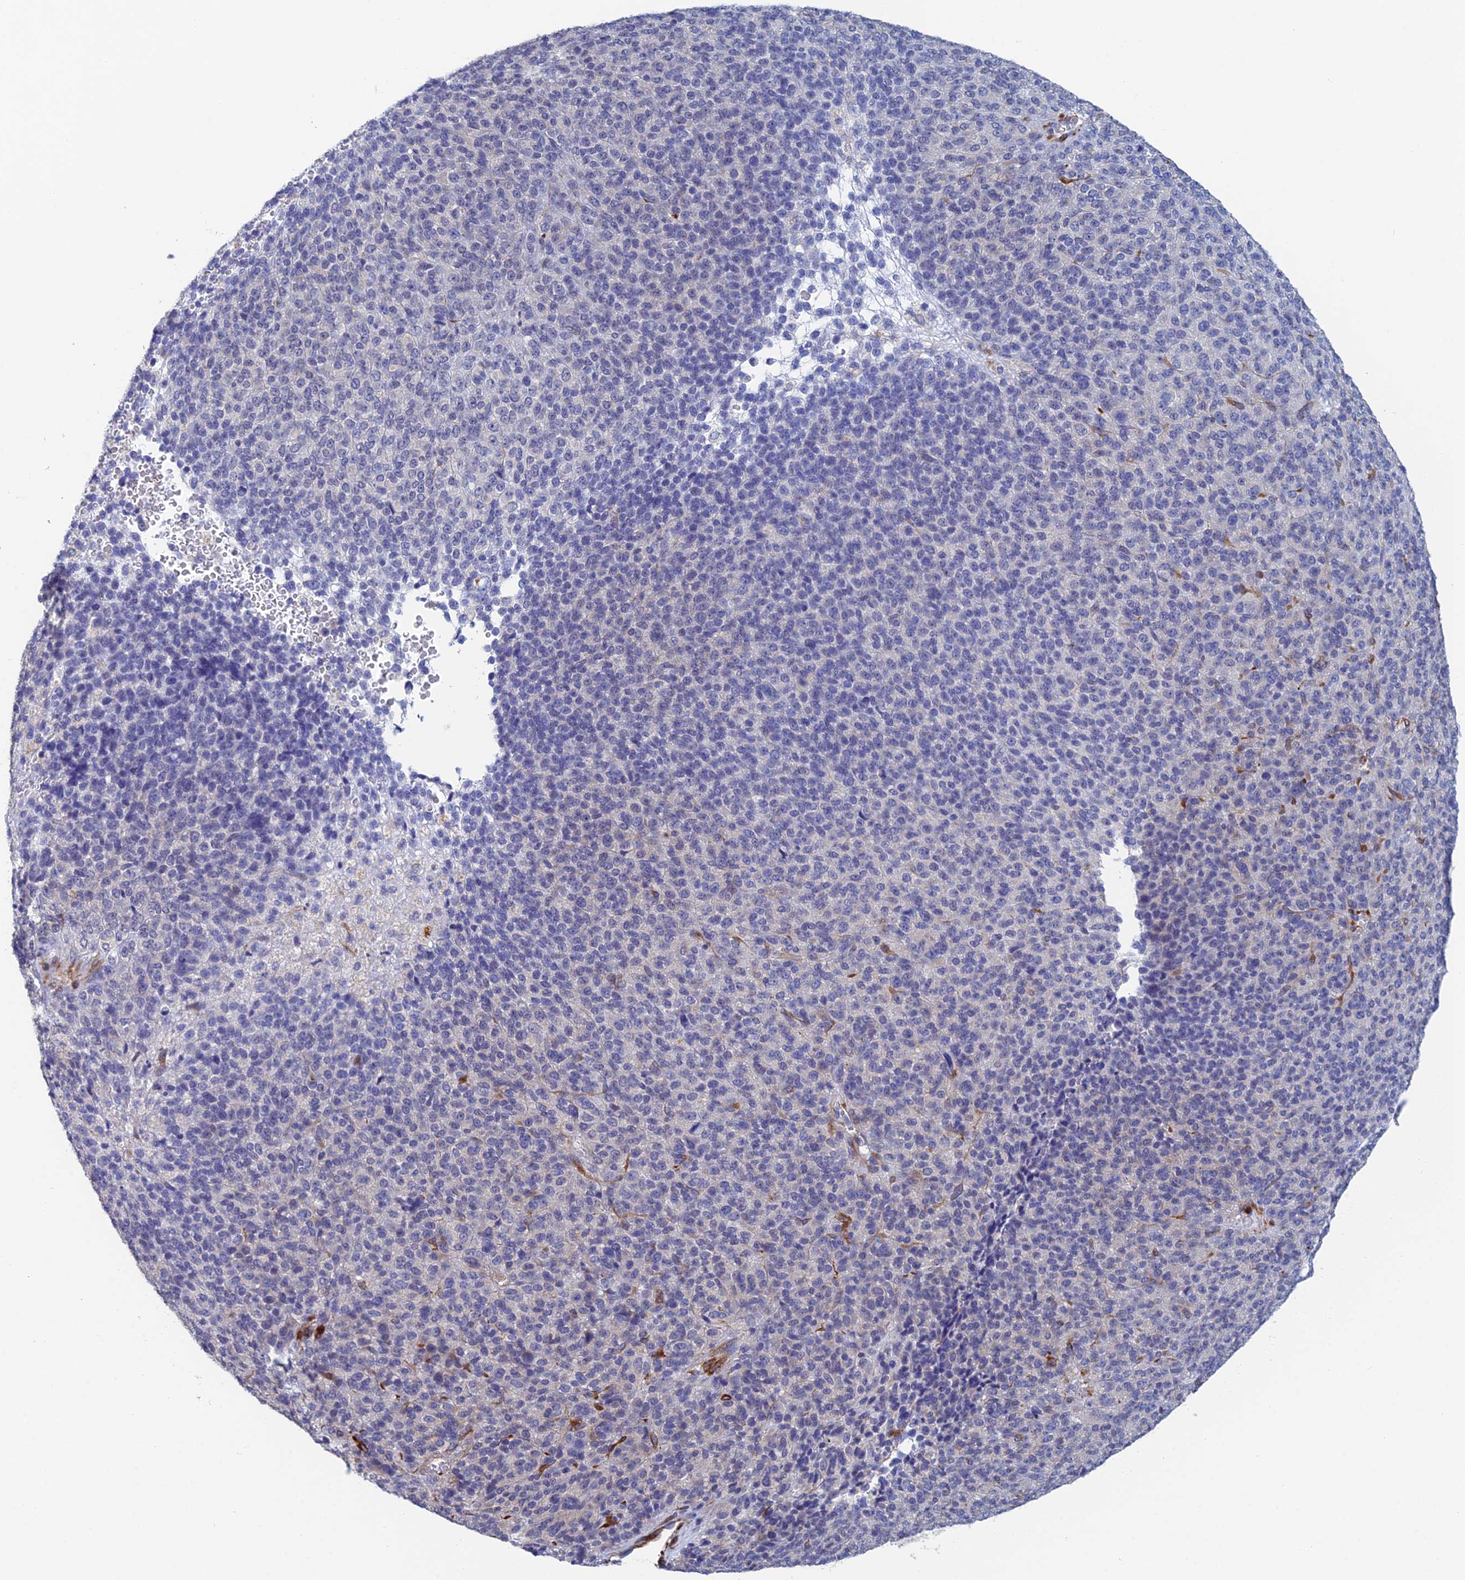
{"staining": {"intensity": "negative", "quantity": "none", "location": "none"}, "tissue": "melanoma", "cell_type": "Tumor cells", "image_type": "cancer", "snomed": [{"axis": "morphology", "description": "Malignant melanoma, Metastatic site"}, {"axis": "topography", "description": "Brain"}], "caption": "Melanoma was stained to show a protein in brown. There is no significant positivity in tumor cells. (DAB (3,3'-diaminobenzidine) immunohistochemistry visualized using brightfield microscopy, high magnification).", "gene": "PCDHA8", "patient": {"sex": "female", "age": 56}}